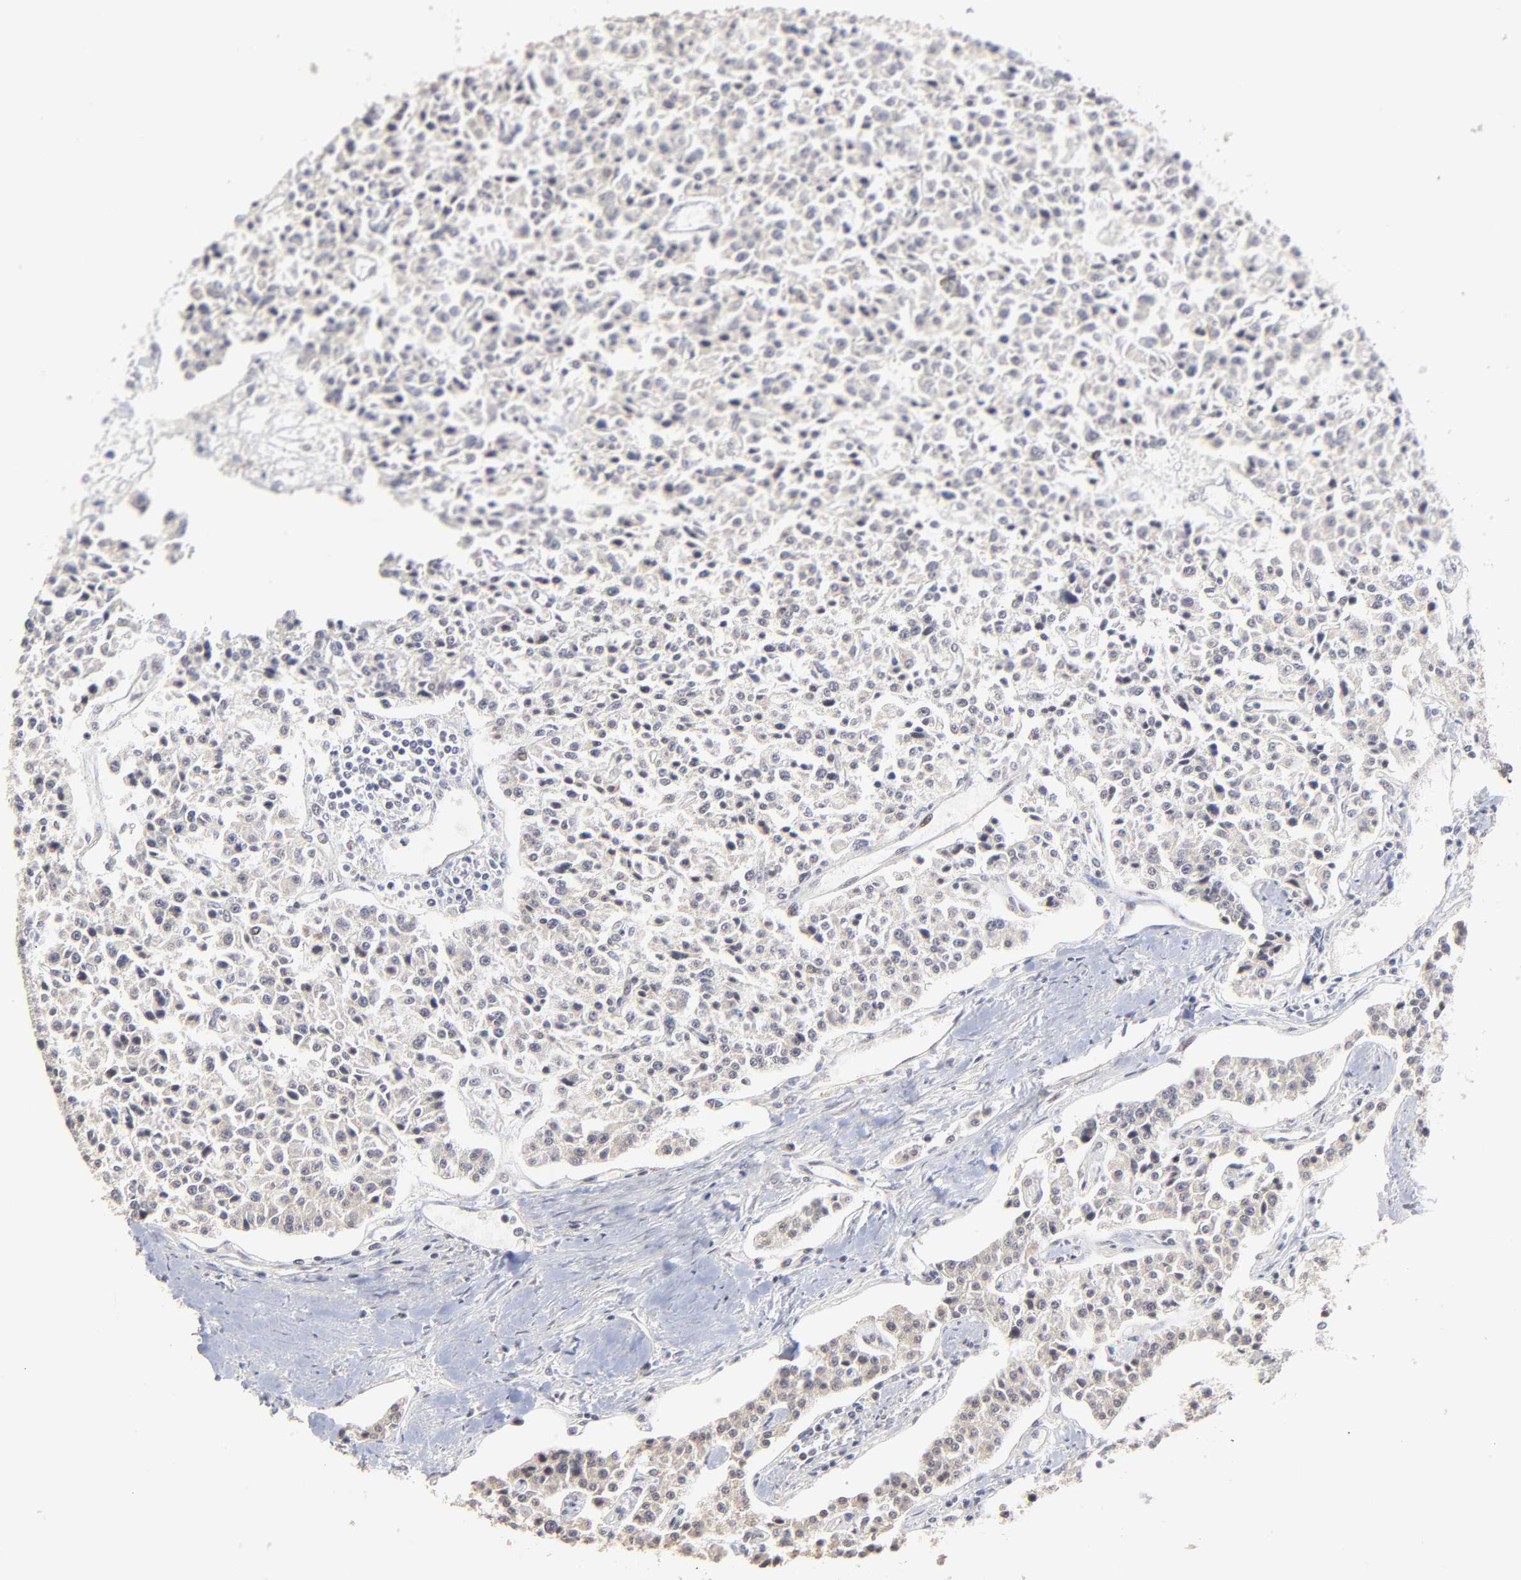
{"staining": {"intensity": "weak", "quantity": ">75%", "location": "cytoplasmic/membranous"}, "tissue": "carcinoid", "cell_type": "Tumor cells", "image_type": "cancer", "snomed": [{"axis": "morphology", "description": "Carcinoid, malignant, NOS"}, {"axis": "topography", "description": "Stomach"}], "caption": "There is low levels of weak cytoplasmic/membranous expression in tumor cells of malignant carcinoid, as demonstrated by immunohistochemical staining (brown color).", "gene": "FRMD8", "patient": {"sex": "female", "age": 76}}